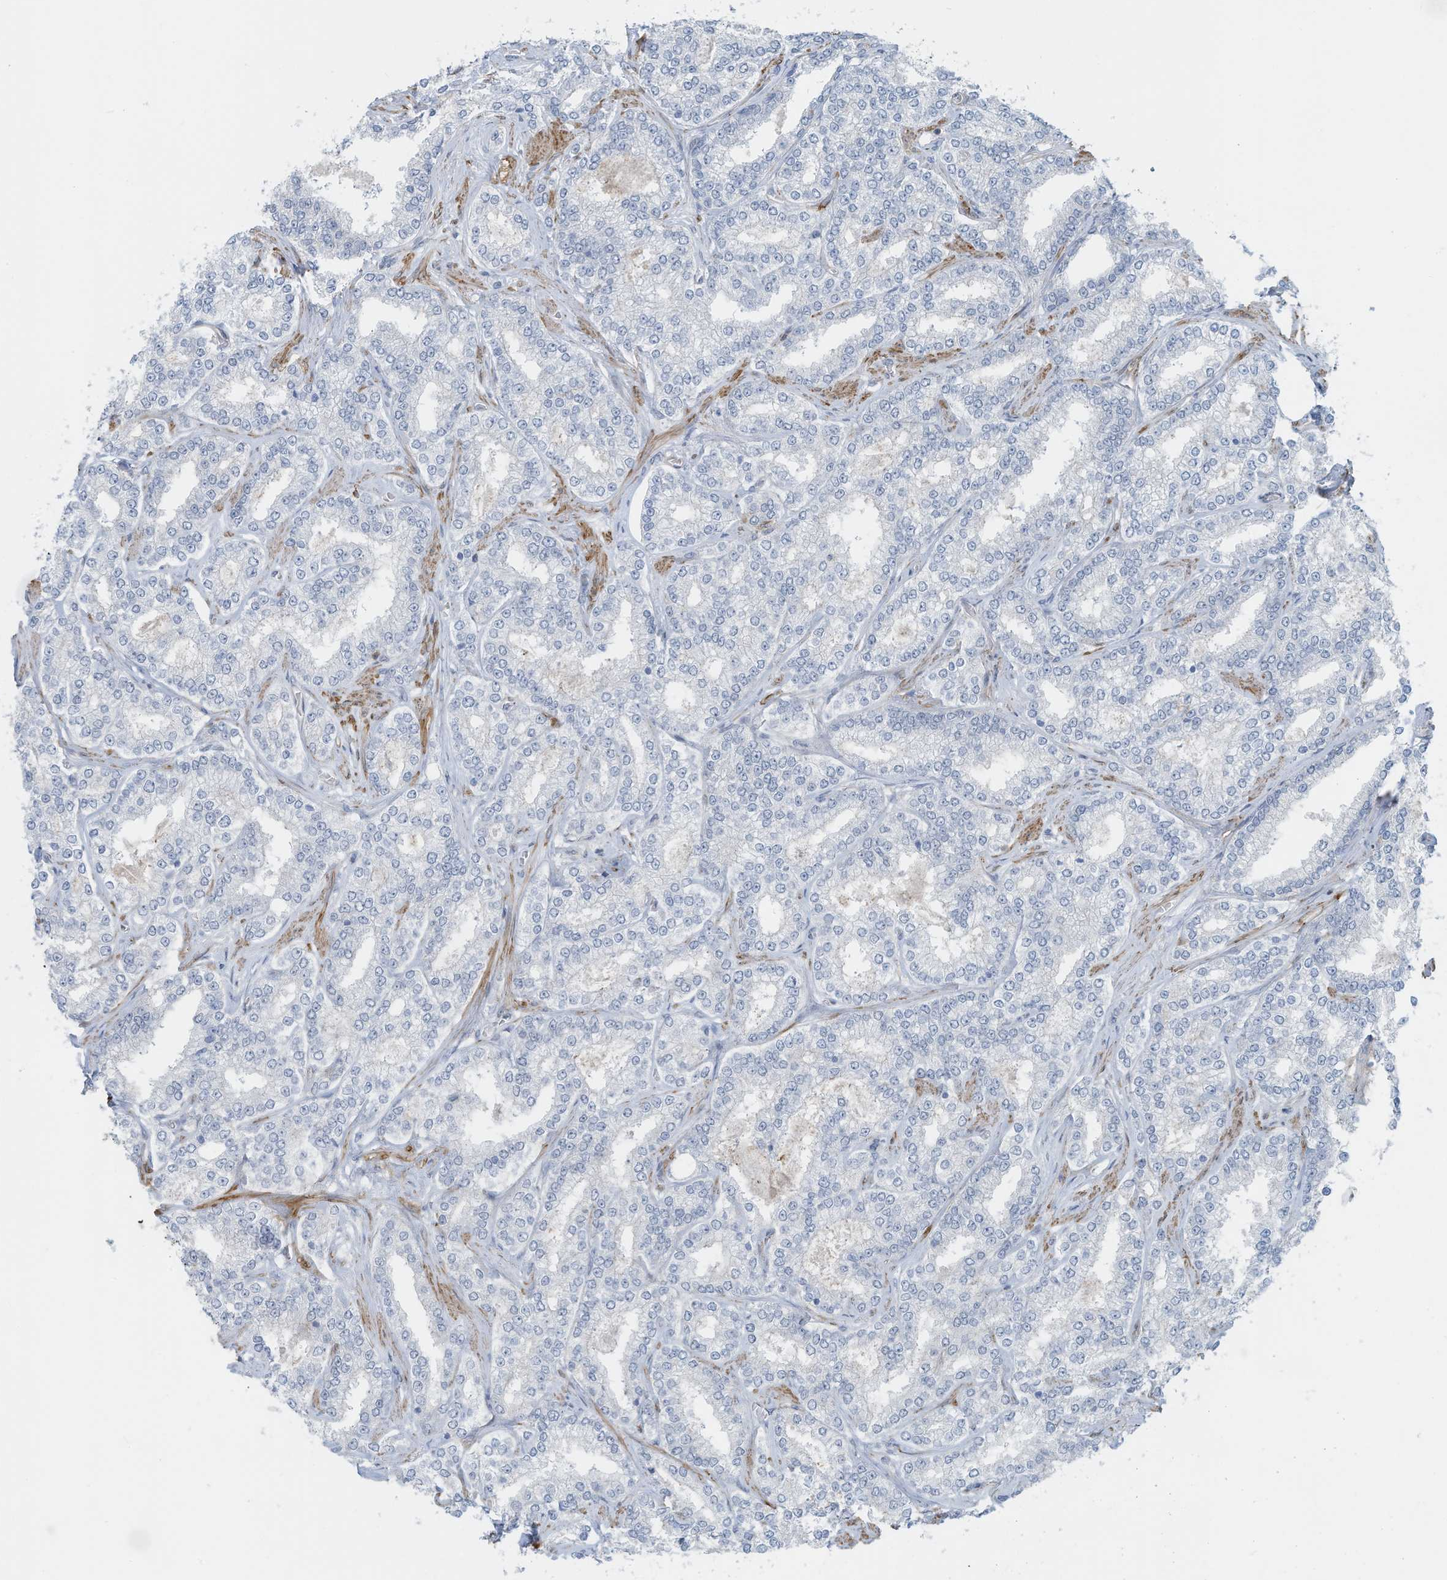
{"staining": {"intensity": "negative", "quantity": "none", "location": "none"}, "tissue": "prostate cancer", "cell_type": "Tumor cells", "image_type": "cancer", "snomed": [{"axis": "morphology", "description": "Normal tissue, NOS"}, {"axis": "morphology", "description": "Adenocarcinoma, High grade"}, {"axis": "topography", "description": "Prostate"}], "caption": "Tumor cells are negative for protein expression in human prostate cancer.", "gene": "ZNF846", "patient": {"sex": "male", "age": 83}}